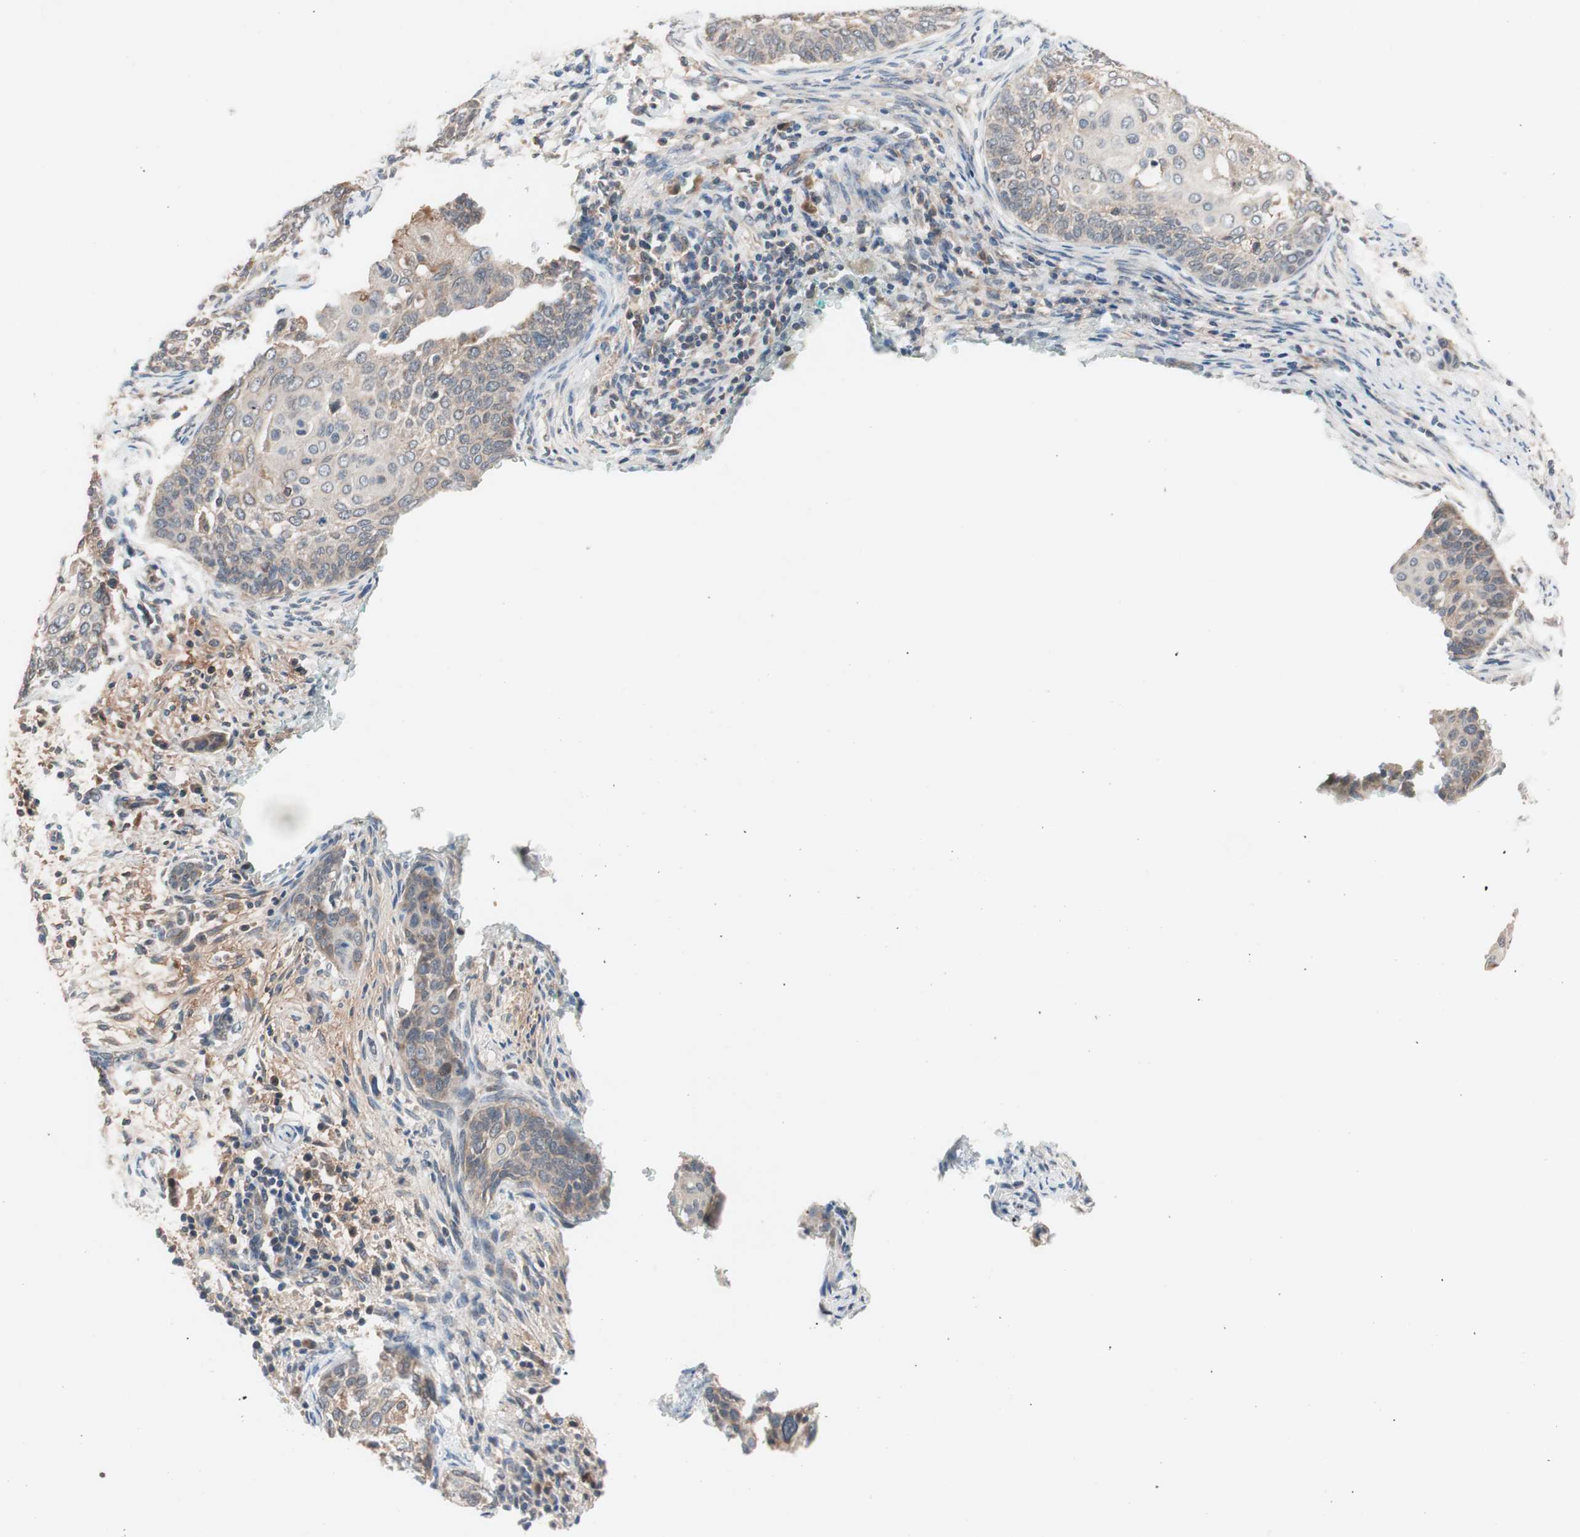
{"staining": {"intensity": "moderate", "quantity": ">75%", "location": "cytoplasmic/membranous"}, "tissue": "cervical cancer", "cell_type": "Tumor cells", "image_type": "cancer", "snomed": [{"axis": "morphology", "description": "Squamous cell carcinoma, NOS"}, {"axis": "topography", "description": "Cervix"}], "caption": "IHC (DAB) staining of cervical cancer (squamous cell carcinoma) reveals moderate cytoplasmic/membranous protein staining in about >75% of tumor cells. (brown staining indicates protein expression, while blue staining denotes nuclei).", "gene": "HMBS", "patient": {"sex": "female", "age": 33}}